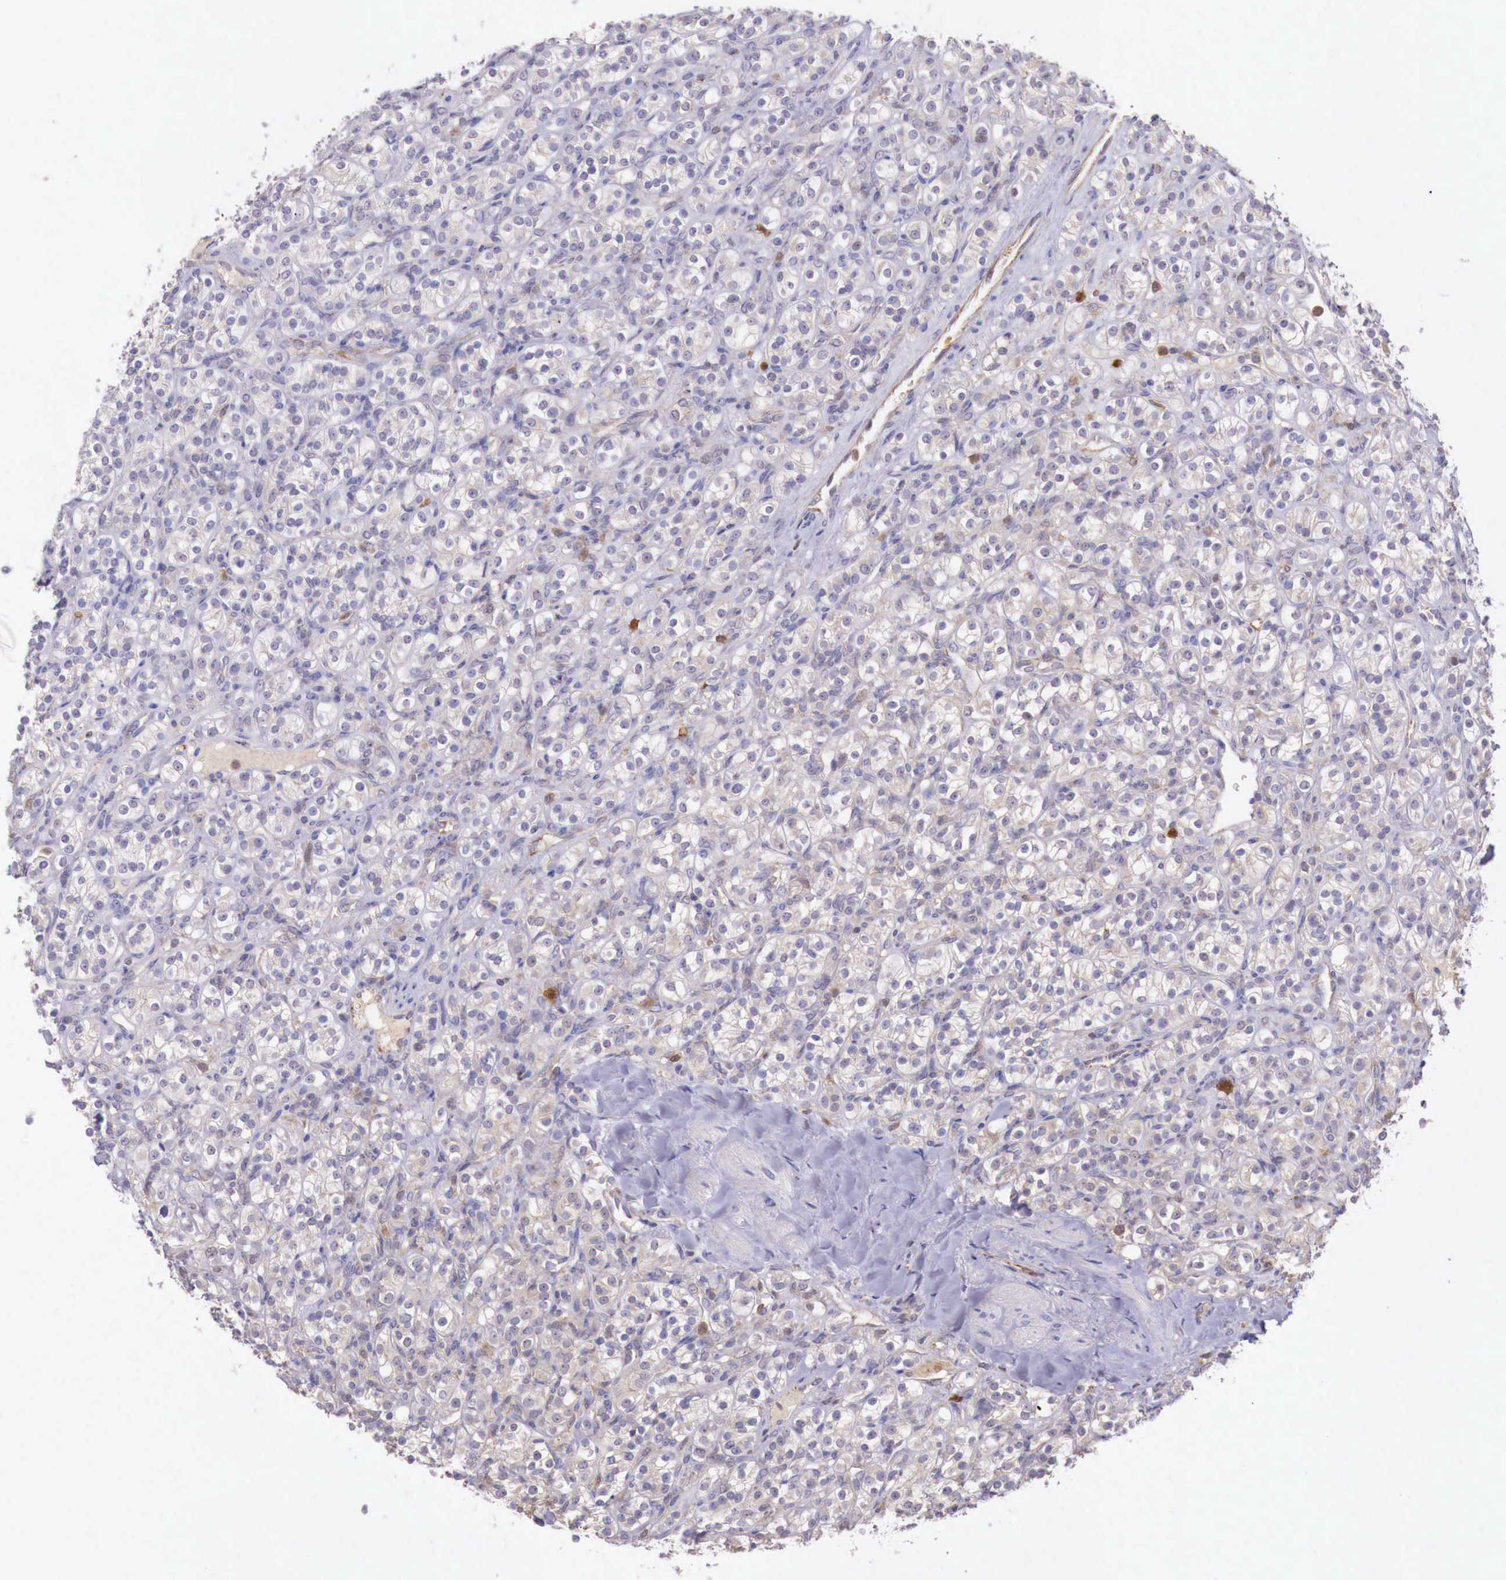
{"staining": {"intensity": "weak", "quantity": ">75%", "location": "cytoplasmic/membranous"}, "tissue": "renal cancer", "cell_type": "Tumor cells", "image_type": "cancer", "snomed": [{"axis": "morphology", "description": "Adenocarcinoma, NOS"}, {"axis": "topography", "description": "Kidney"}], "caption": "Protein staining reveals weak cytoplasmic/membranous staining in approximately >75% of tumor cells in renal cancer (adenocarcinoma).", "gene": "GAB2", "patient": {"sex": "male", "age": 77}}